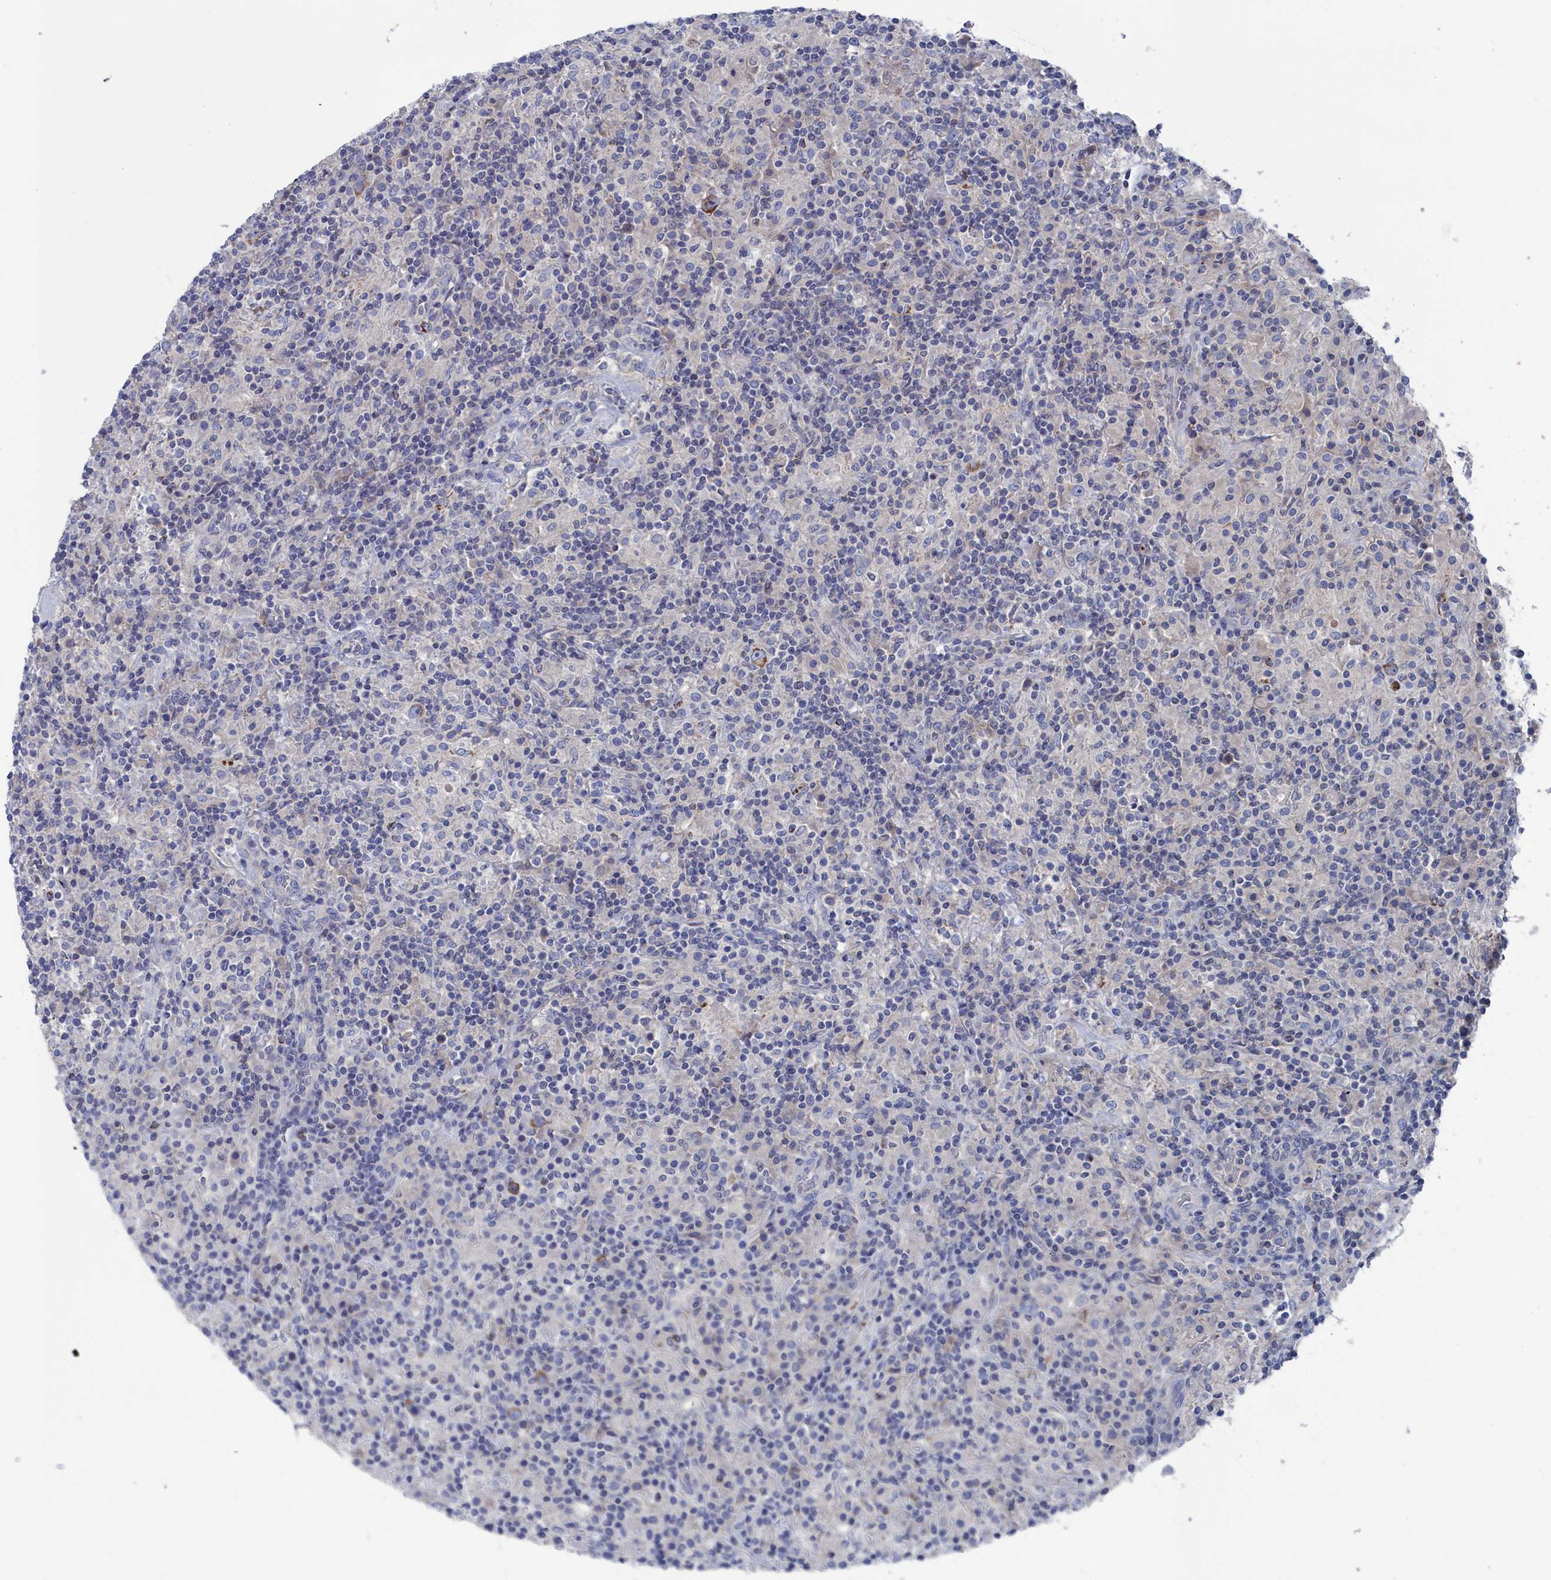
{"staining": {"intensity": "moderate", "quantity": ">75%", "location": "cytoplasmic/membranous"}, "tissue": "lymphoma", "cell_type": "Tumor cells", "image_type": "cancer", "snomed": [{"axis": "morphology", "description": "Hodgkin's disease, NOS"}, {"axis": "topography", "description": "Lymph node"}], "caption": "Tumor cells show medium levels of moderate cytoplasmic/membranous positivity in approximately >75% of cells in lymphoma.", "gene": "CEND1", "patient": {"sex": "male", "age": 70}}